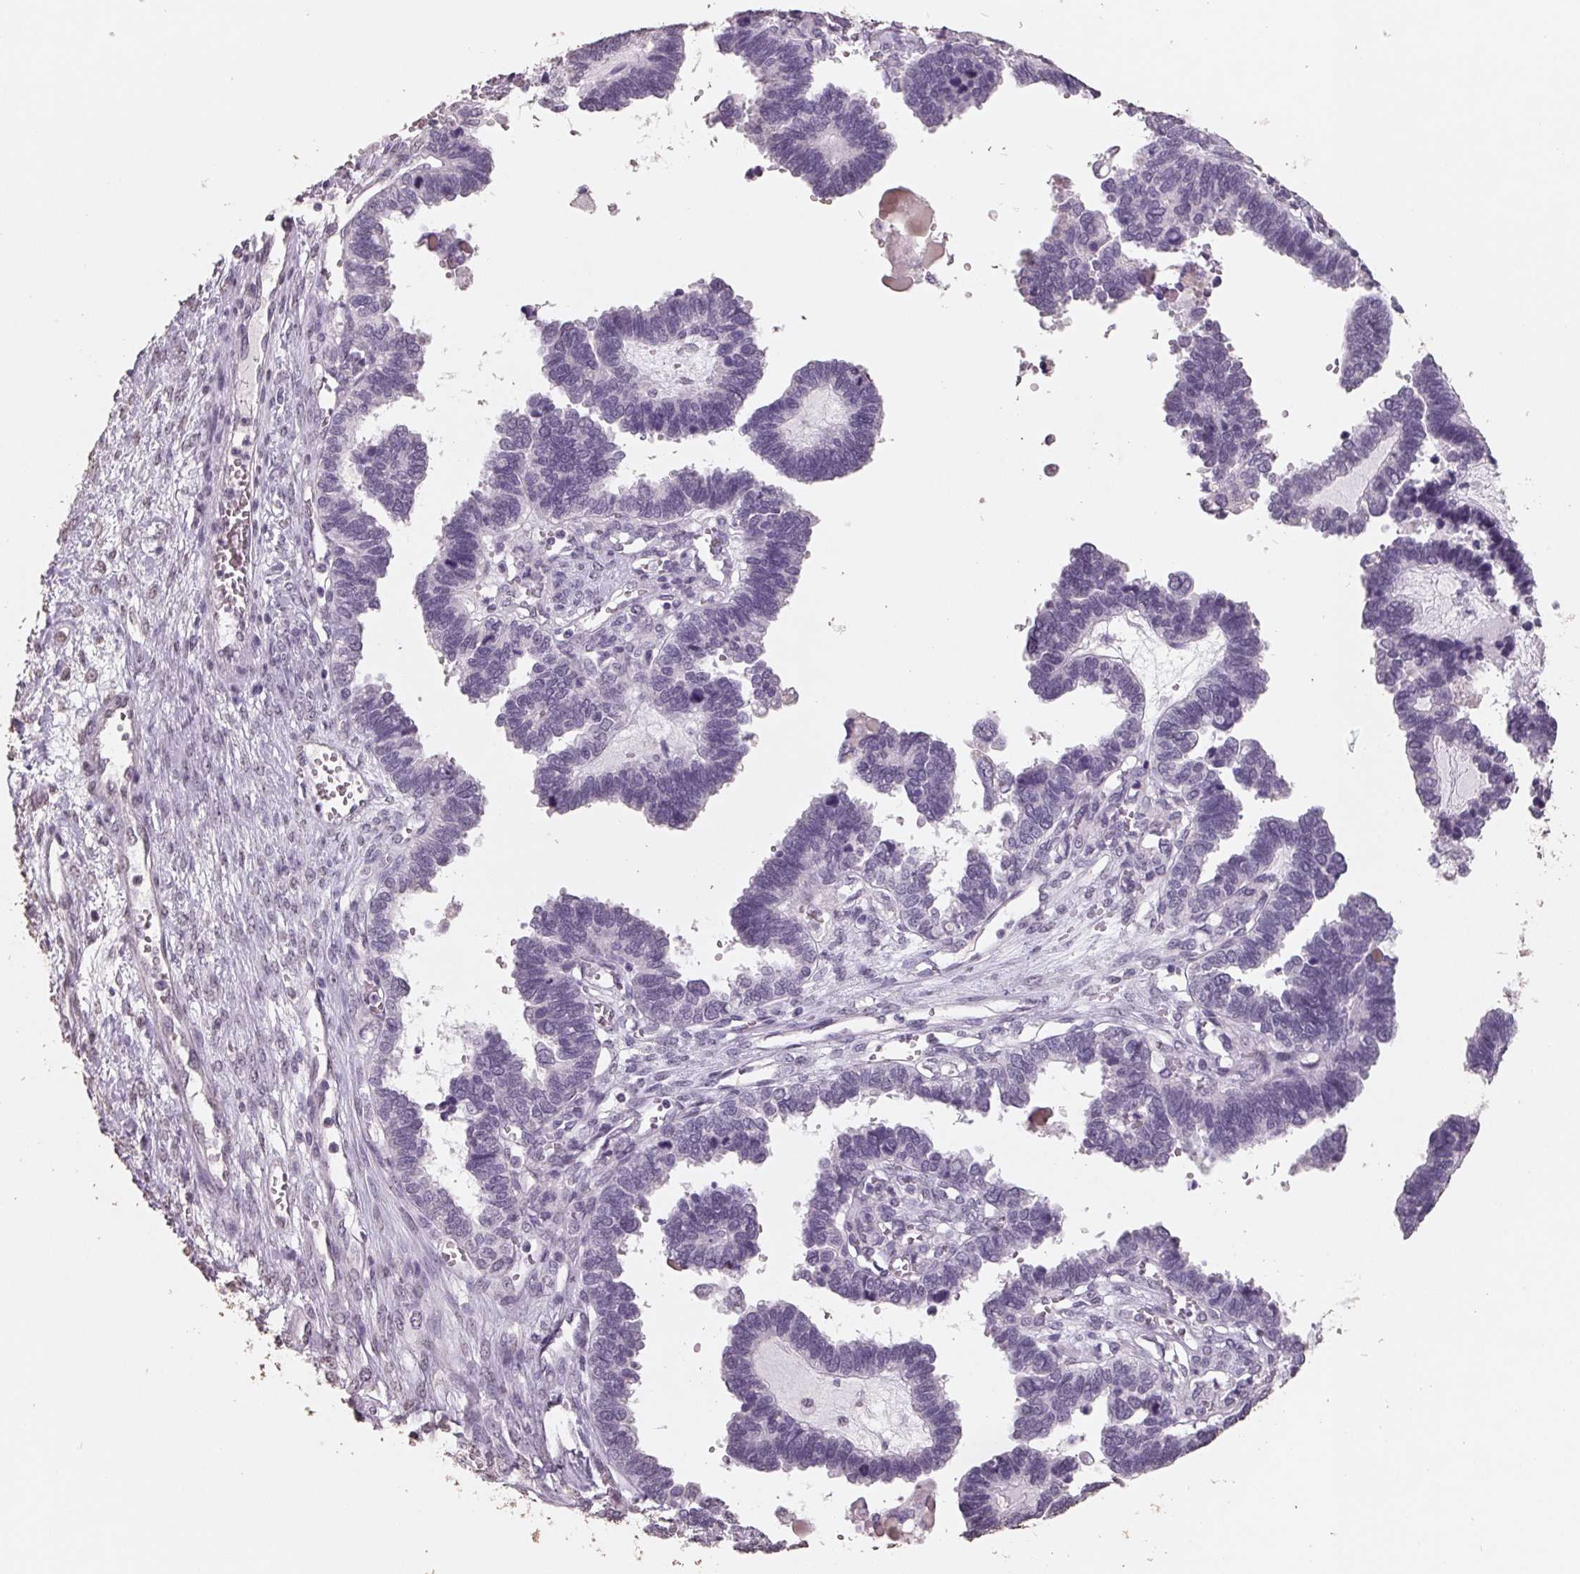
{"staining": {"intensity": "negative", "quantity": "none", "location": "none"}, "tissue": "ovarian cancer", "cell_type": "Tumor cells", "image_type": "cancer", "snomed": [{"axis": "morphology", "description": "Cystadenocarcinoma, serous, NOS"}, {"axis": "topography", "description": "Ovary"}], "caption": "DAB (3,3'-diaminobenzidine) immunohistochemical staining of ovarian cancer (serous cystadenocarcinoma) demonstrates no significant expression in tumor cells.", "gene": "FTCD", "patient": {"sex": "female", "age": 51}}